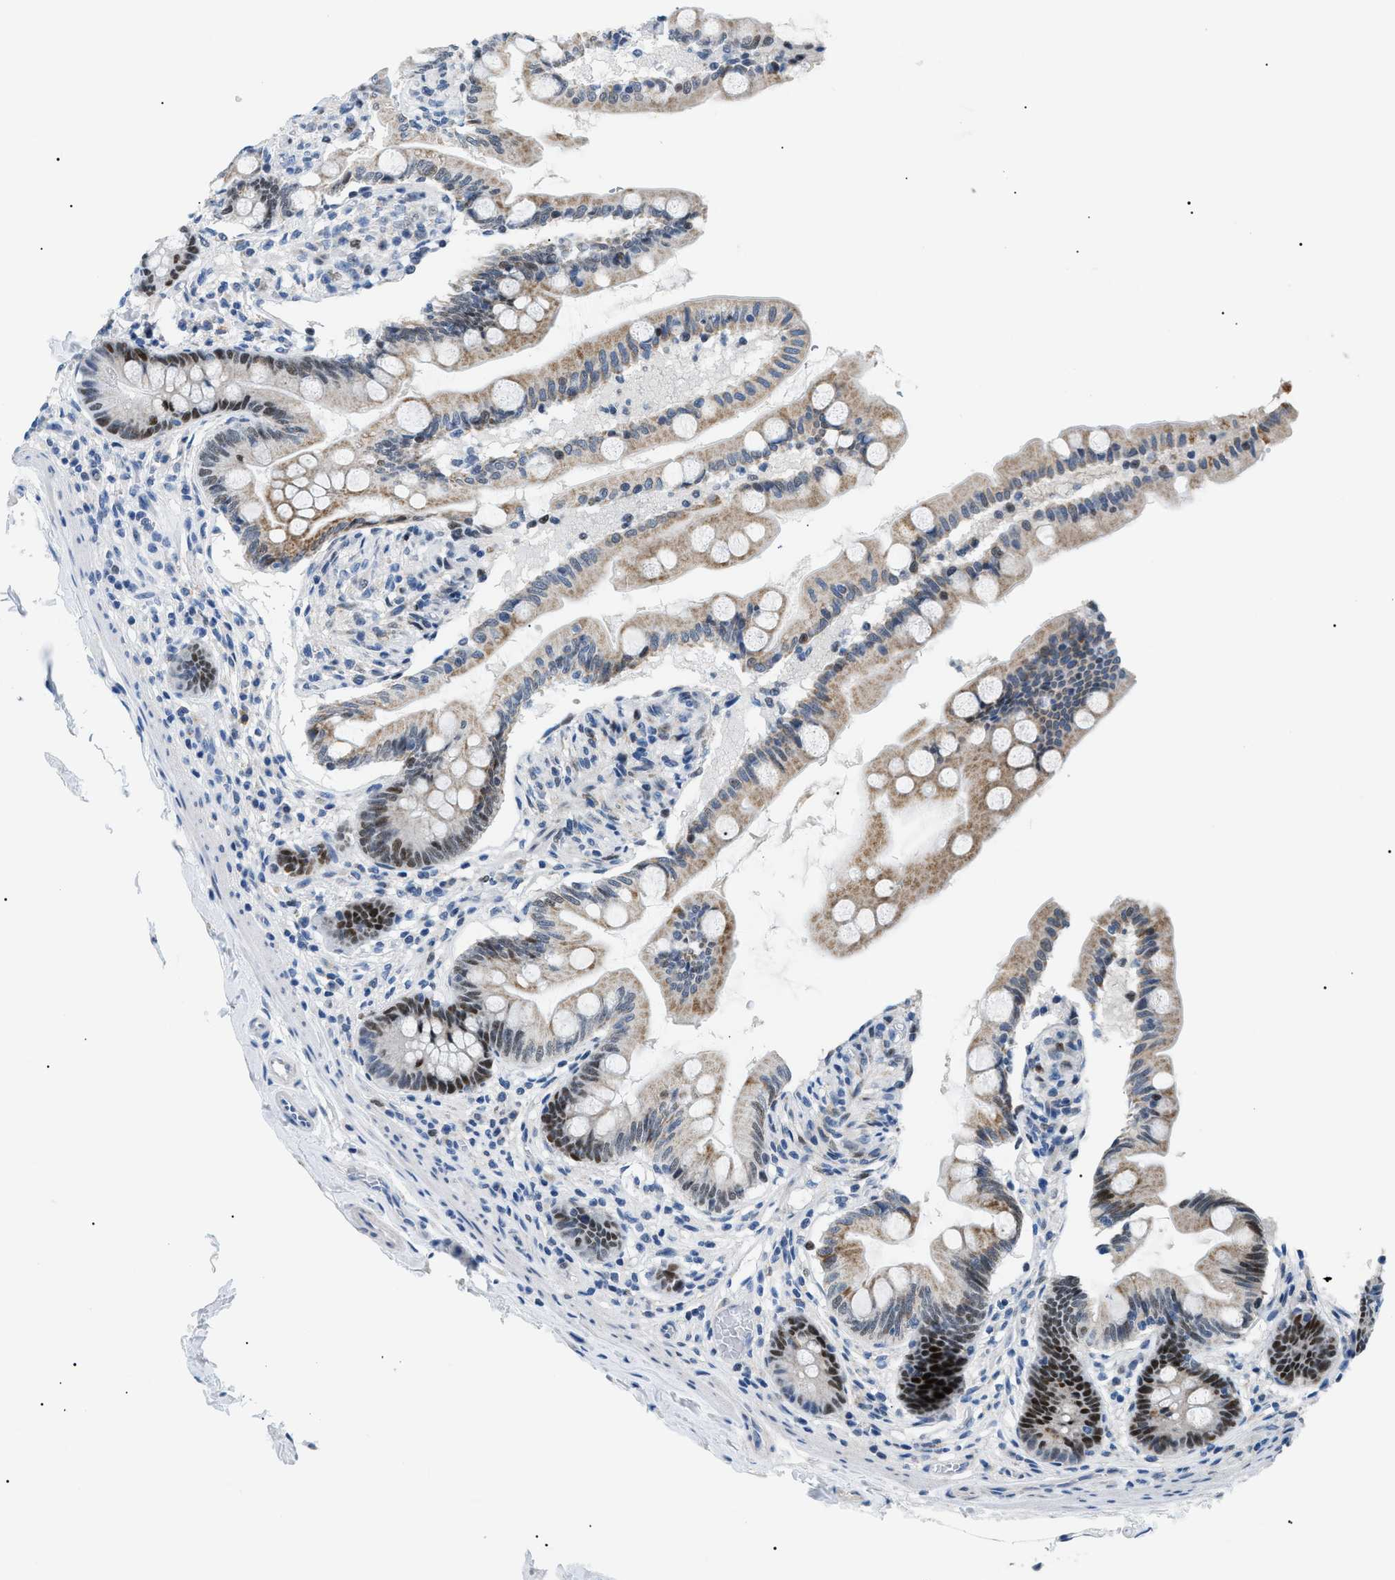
{"staining": {"intensity": "moderate", "quantity": ">75%", "location": "cytoplasmic/membranous,nuclear"}, "tissue": "small intestine", "cell_type": "Glandular cells", "image_type": "normal", "snomed": [{"axis": "morphology", "description": "Normal tissue, NOS"}, {"axis": "topography", "description": "Small intestine"}], "caption": "Small intestine stained with DAB (3,3'-diaminobenzidine) IHC shows medium levels of moderate cytoplasmic/membranous,nuclear staining in approximately >75% of glandular cells.", "gene": "SMARCC1", "patient": {"sex": "female", "age": 56}}